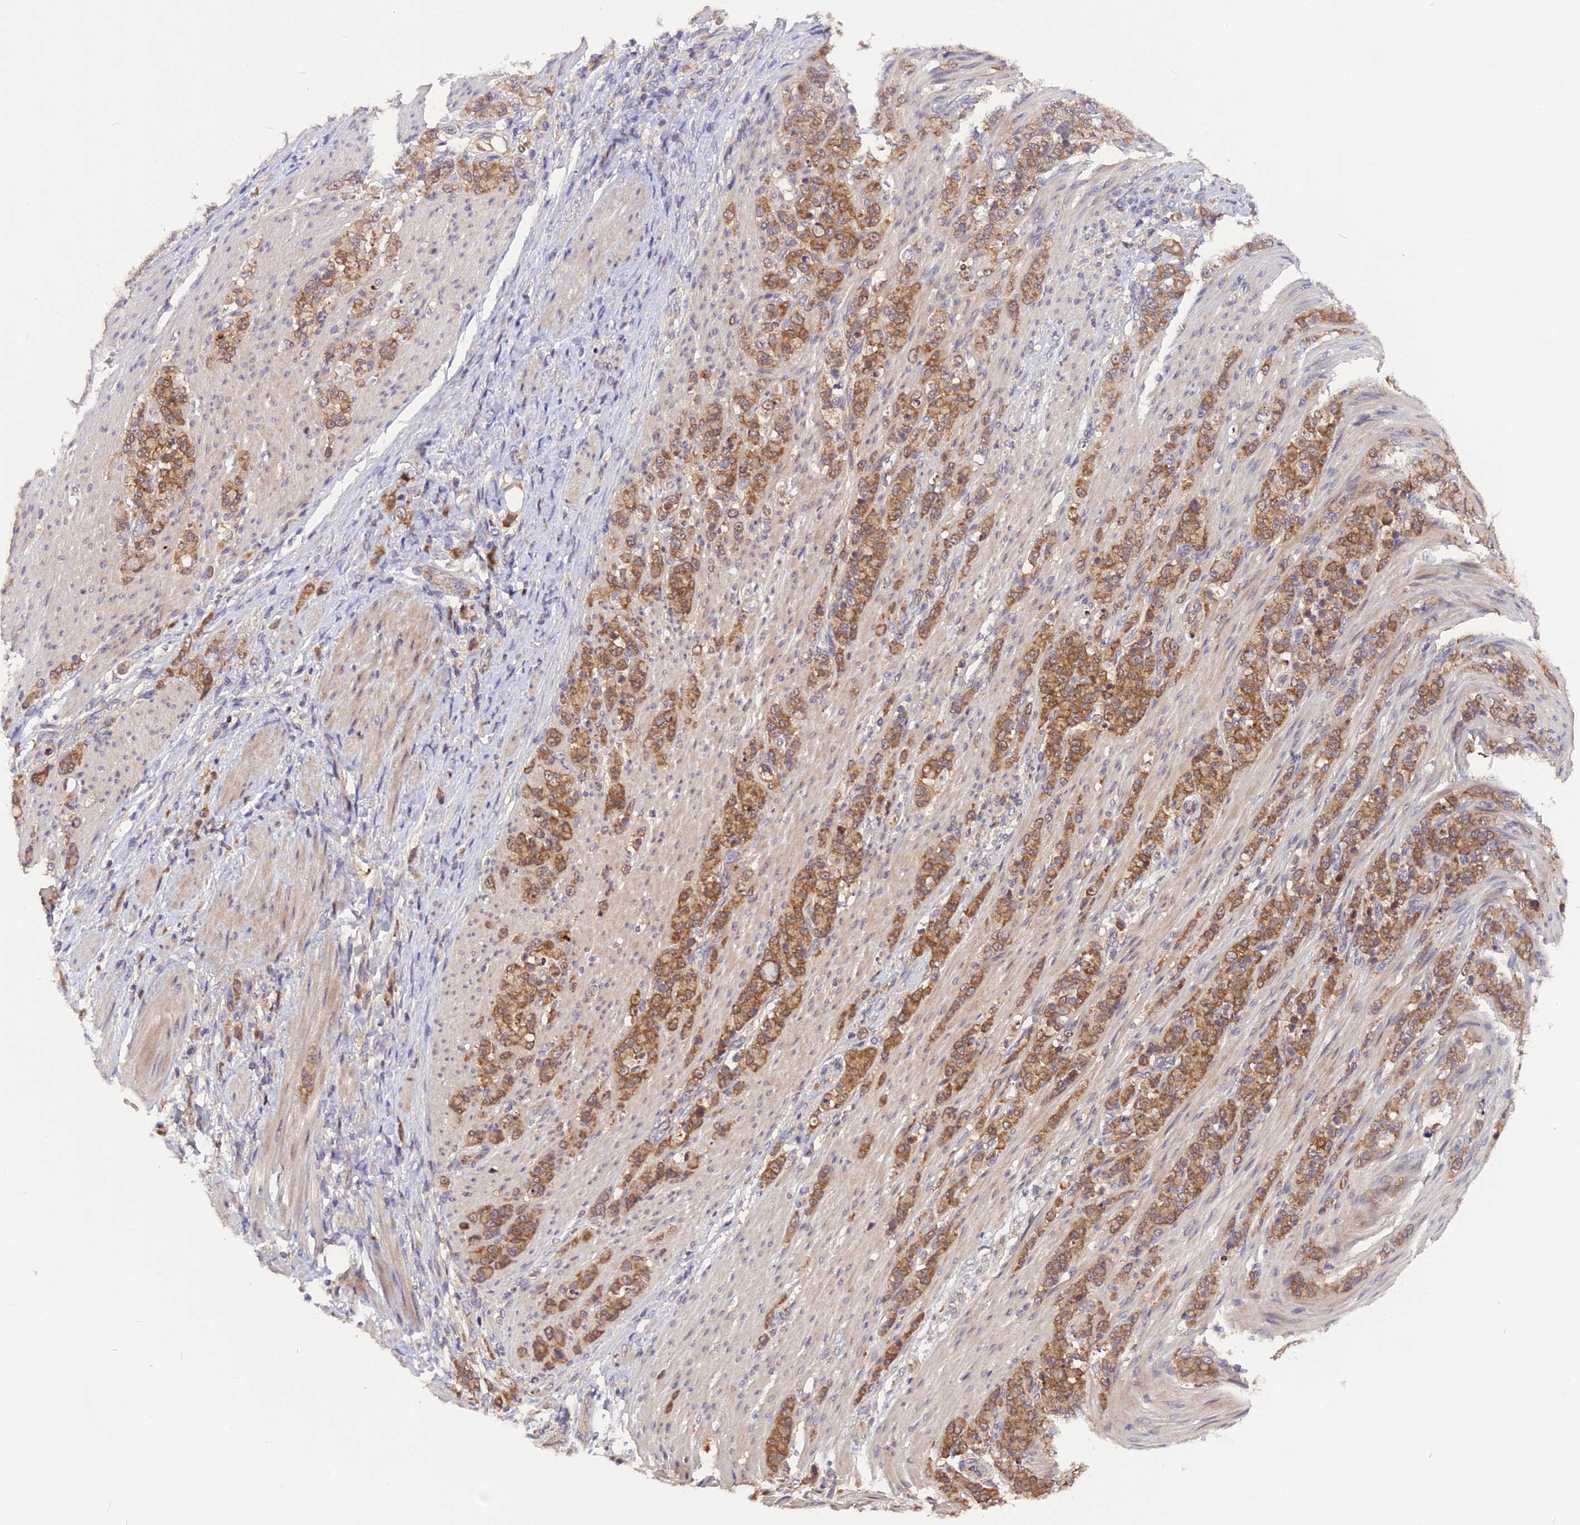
{"staining": {"intensity": "moderate", "quantity": ">75%", "location": "cytoplasmic/membranous"}, "tissue": "stomach cancer", "cell_type": "Tumor cells", "image_type": "cancer", "snomed": [{"axis": "morphology", "description": "Adenocarcinoma, NOS"}, {"axis": "topography", "description": "Stomach"}], "caption": "Brown immunohistochemical staining in stomach adenocarcinoma reveals moderate cytoplasmic/membranous staining in about >75% of tumor cells.", "gene": "MARK4", "patient": {"sex": "female", "age": 79}}